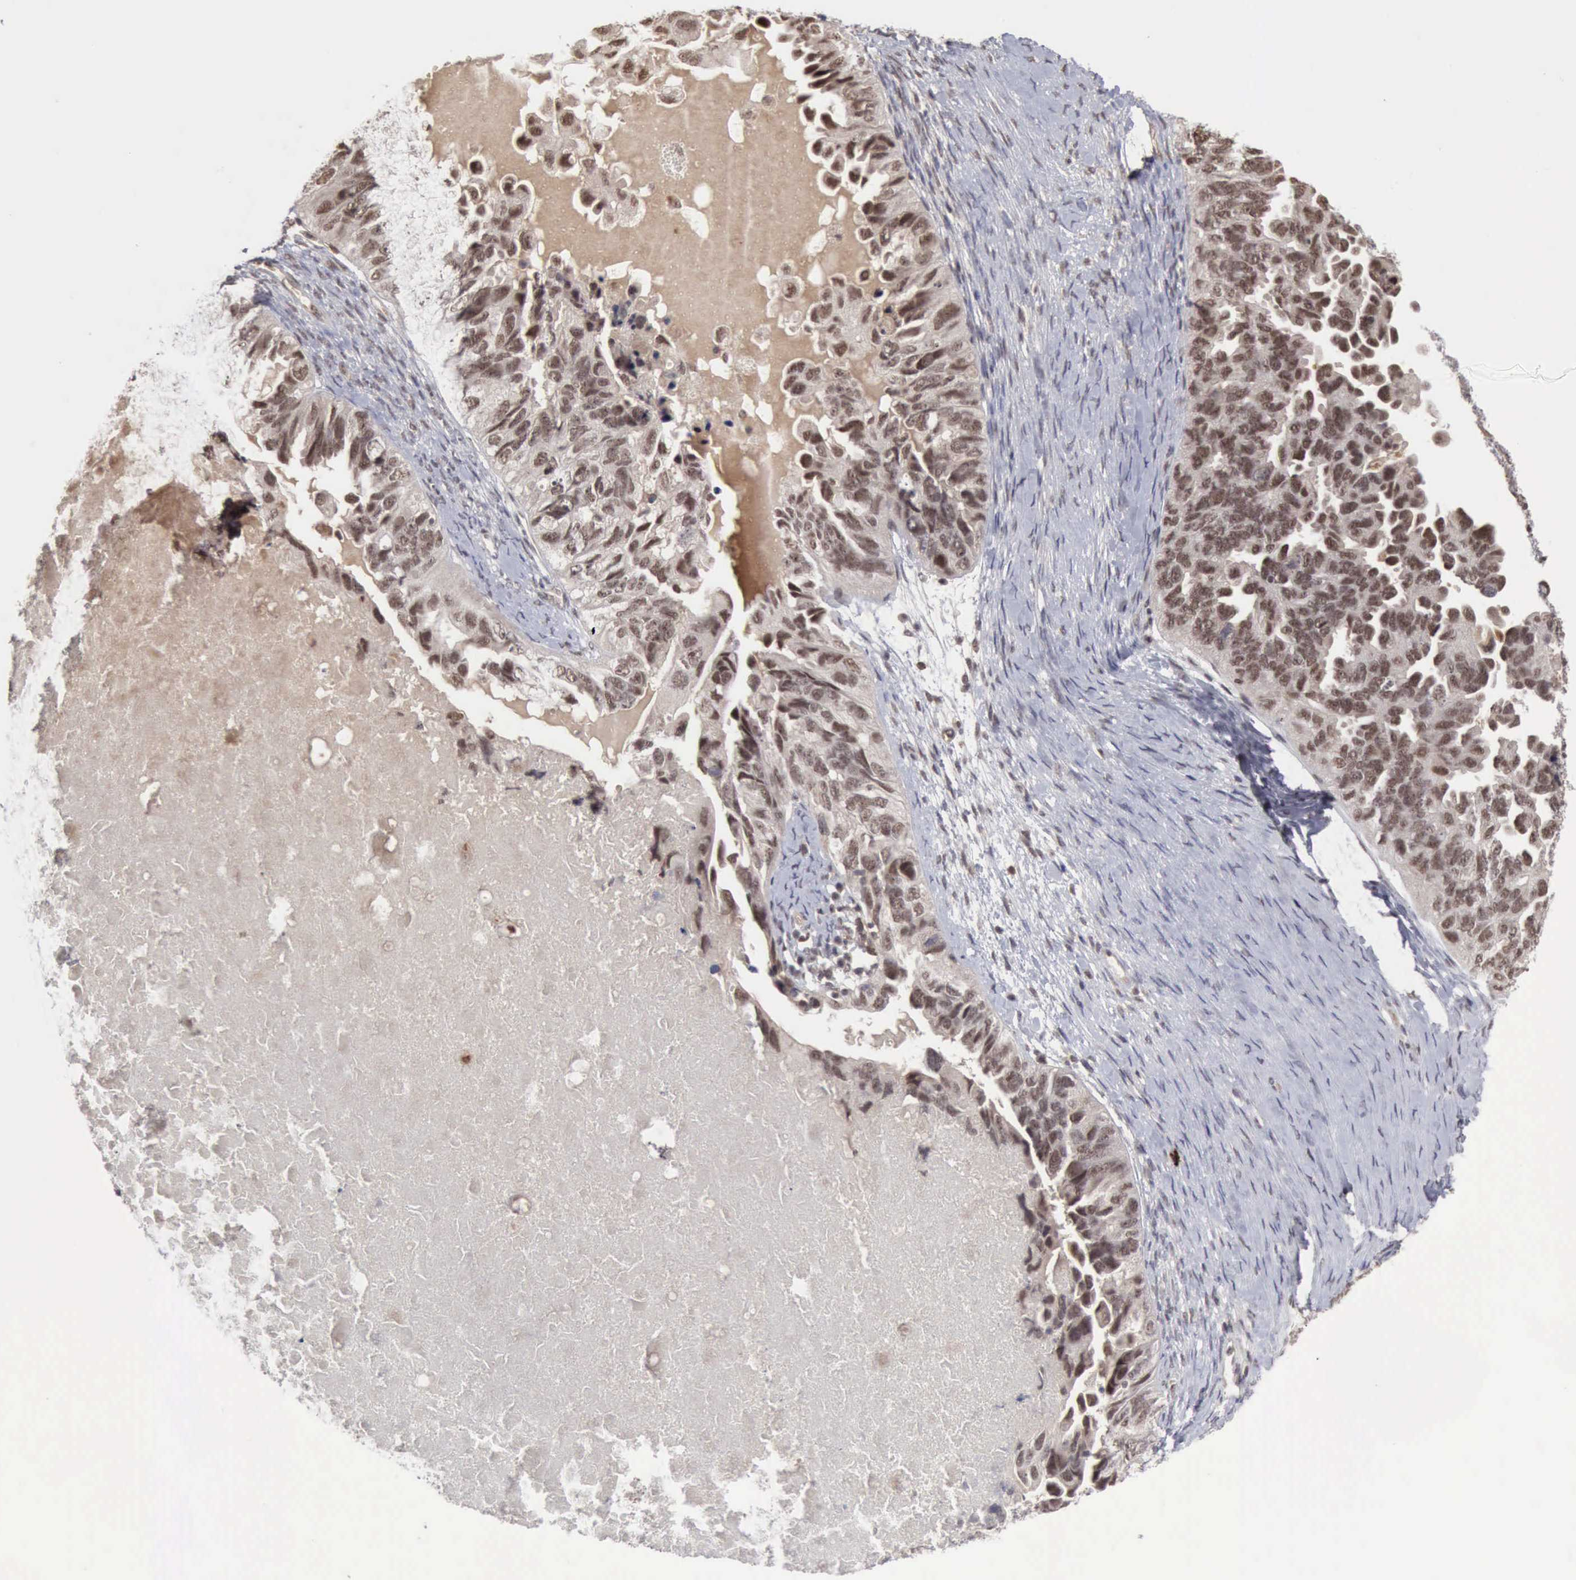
{"staining": {"intensity": "weak", "quantity": "<25%", "location": "nuclear"}, "tissue": "ovarian cancer", "cell_type": "Tumor cells", "image_type": "cancer", "snomed": [{"axis": "morphology", "description": "Cystadenocarcinoma, serous, NOS"}, {"axis": "topography", "description": "Ovary"}], "caption": "There is no significant staining in tumor cells of ovarian cancer.", "gene": "CDKN2A", "patient": {"sex": "female", "age": 82}}